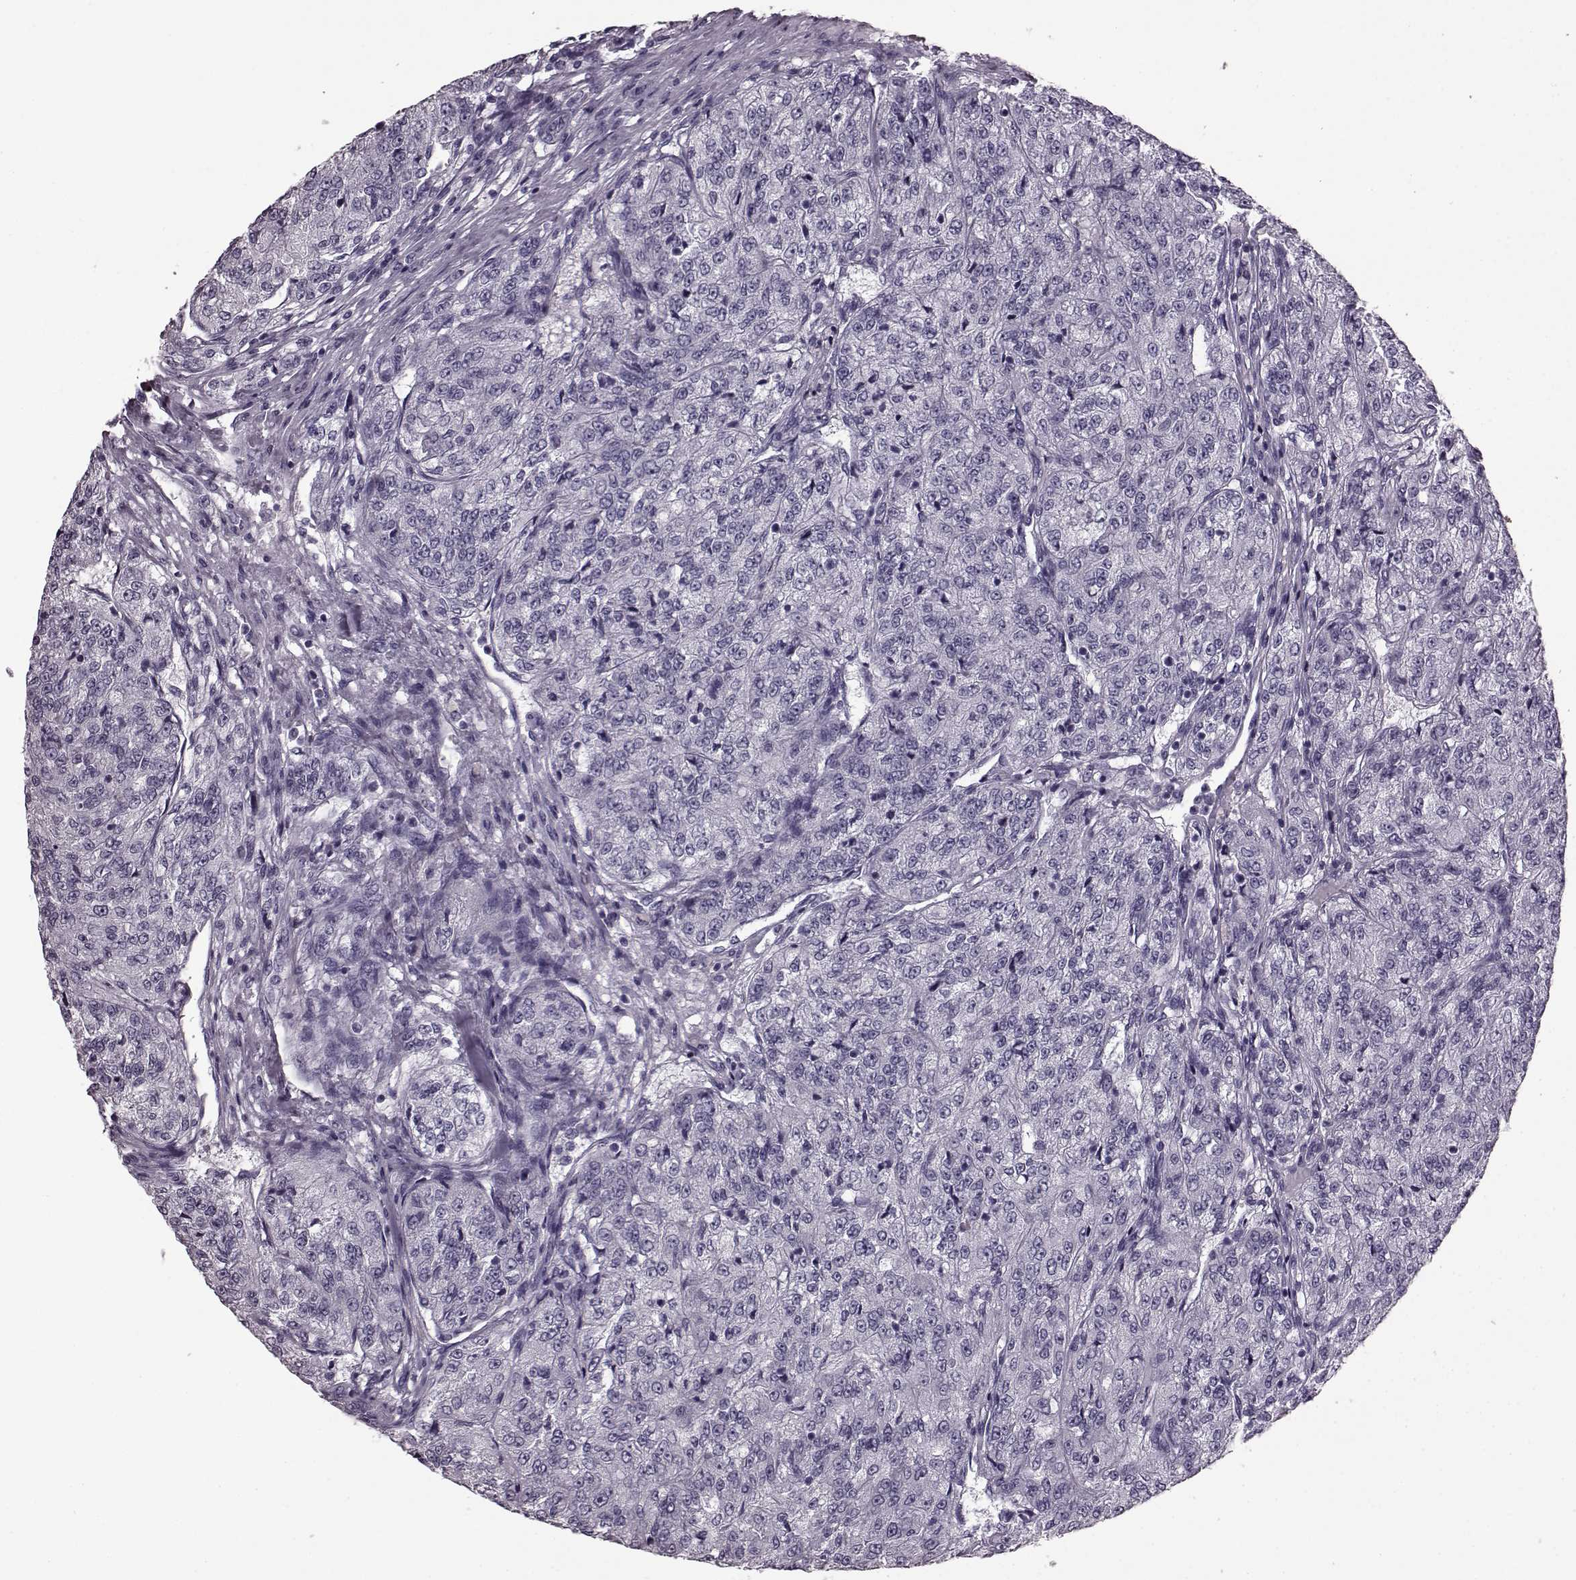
{"staining": {"intensity": "negative", "quantity": "none", "location": "none"}, "tissue": "renal cancer", "cell_type": "Tumor cells", "image_type": "cancer", "snomed": [{"axis": "morphology", "description": "Adenocarcinoma, NOS"}, {"axis": "topography", "description": "Kidney"}], "caption": "The histopathology image reveals no staining of tumor cells in renal cancer.", "gene": "AIPL1", "patient": {"sex": "female", "age": 63}}